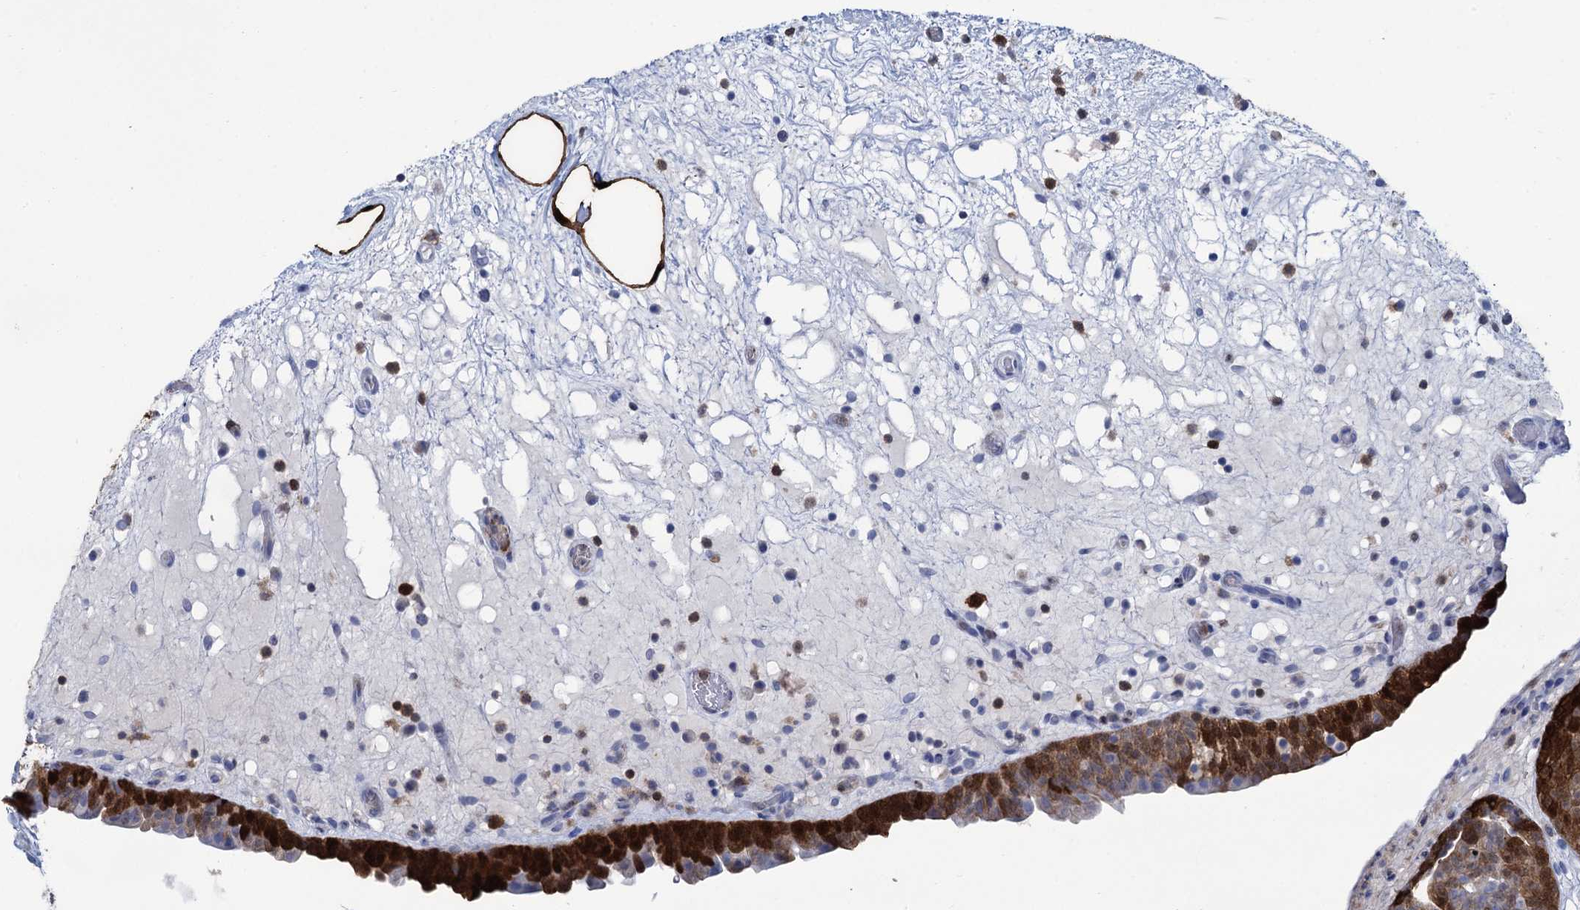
{"staining": {"intensity": "strong", "quantity": ">75%", "location": "cytoplasmic/membranous,nuclear"}, "tissue": "urinary bladder", "cell_type": "Urothelial cells", "image_type": "normal", "snomed": [{"axis": "morphology", "description": "Normal tissue, NOS"}, {"axis": "topography", "description": "Urinary bladder"}], "caption": "This photomicrograph reveals normal urinary bladder stained with immunohistochemistry to label a protein in brown. The cytoplasmic/membranous,nuclear of urothelial cells show strong positivity for the protein. Nuclei are counter-stained blue.", "gene": "FABP5", "patient": {"sex": "male", "age": 71}}